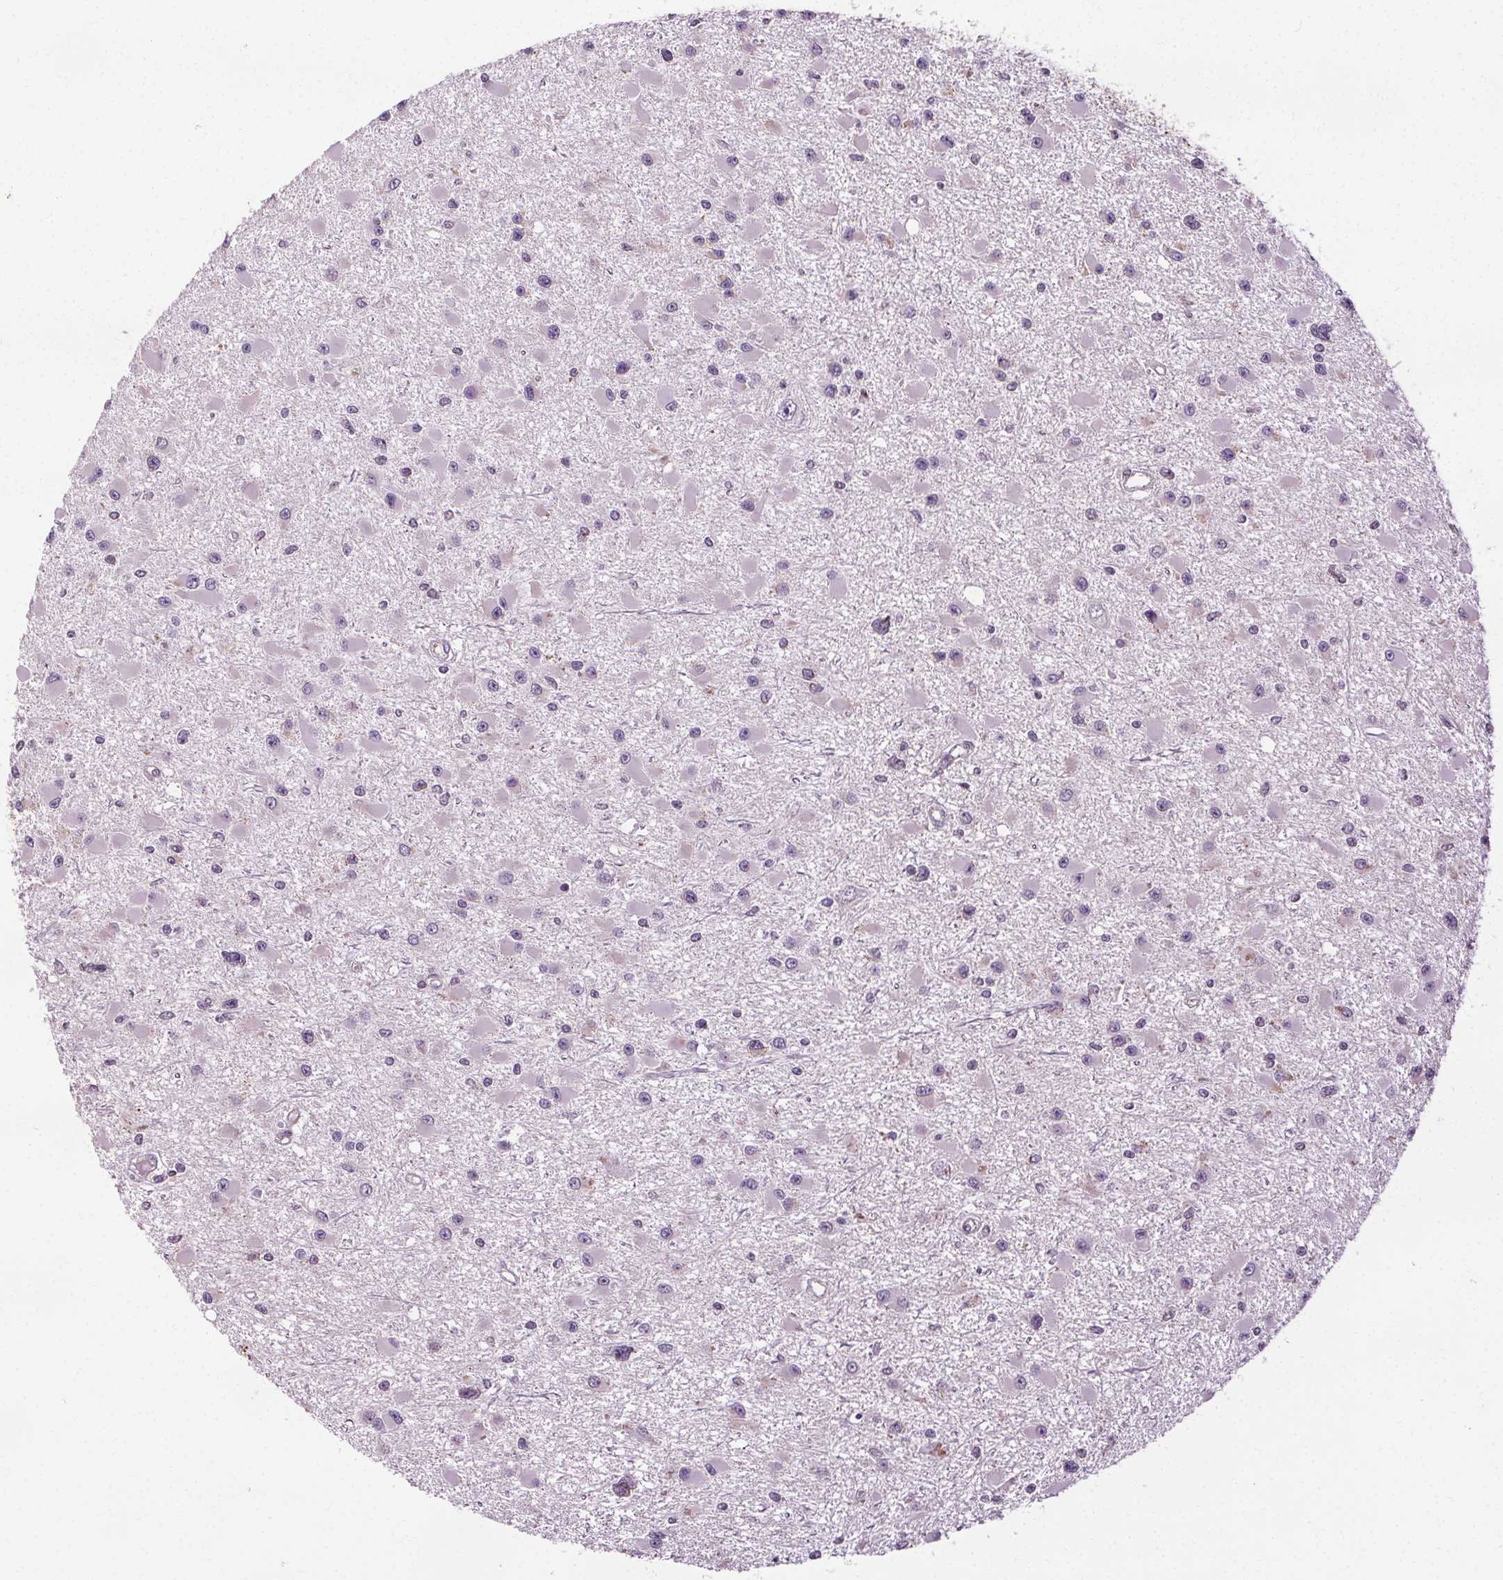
{"staining": {"intensity": "negative", "quantity": "none", "location": "none"}, "tissue": "glioma", "cell_type": "Tumor cells", "image_type": "cancer", "snomed": [{"axis": "morphology", "description": "Glioma, malignant, High grade"}, {"axis": "topography", "description": "Brain"}], "caption": "Immunohistochemical staining of human glioma demonstrates no significant staining in tumor cells.", "gene": "LFNG", "patient": {"sex": "male", "age": 54}}